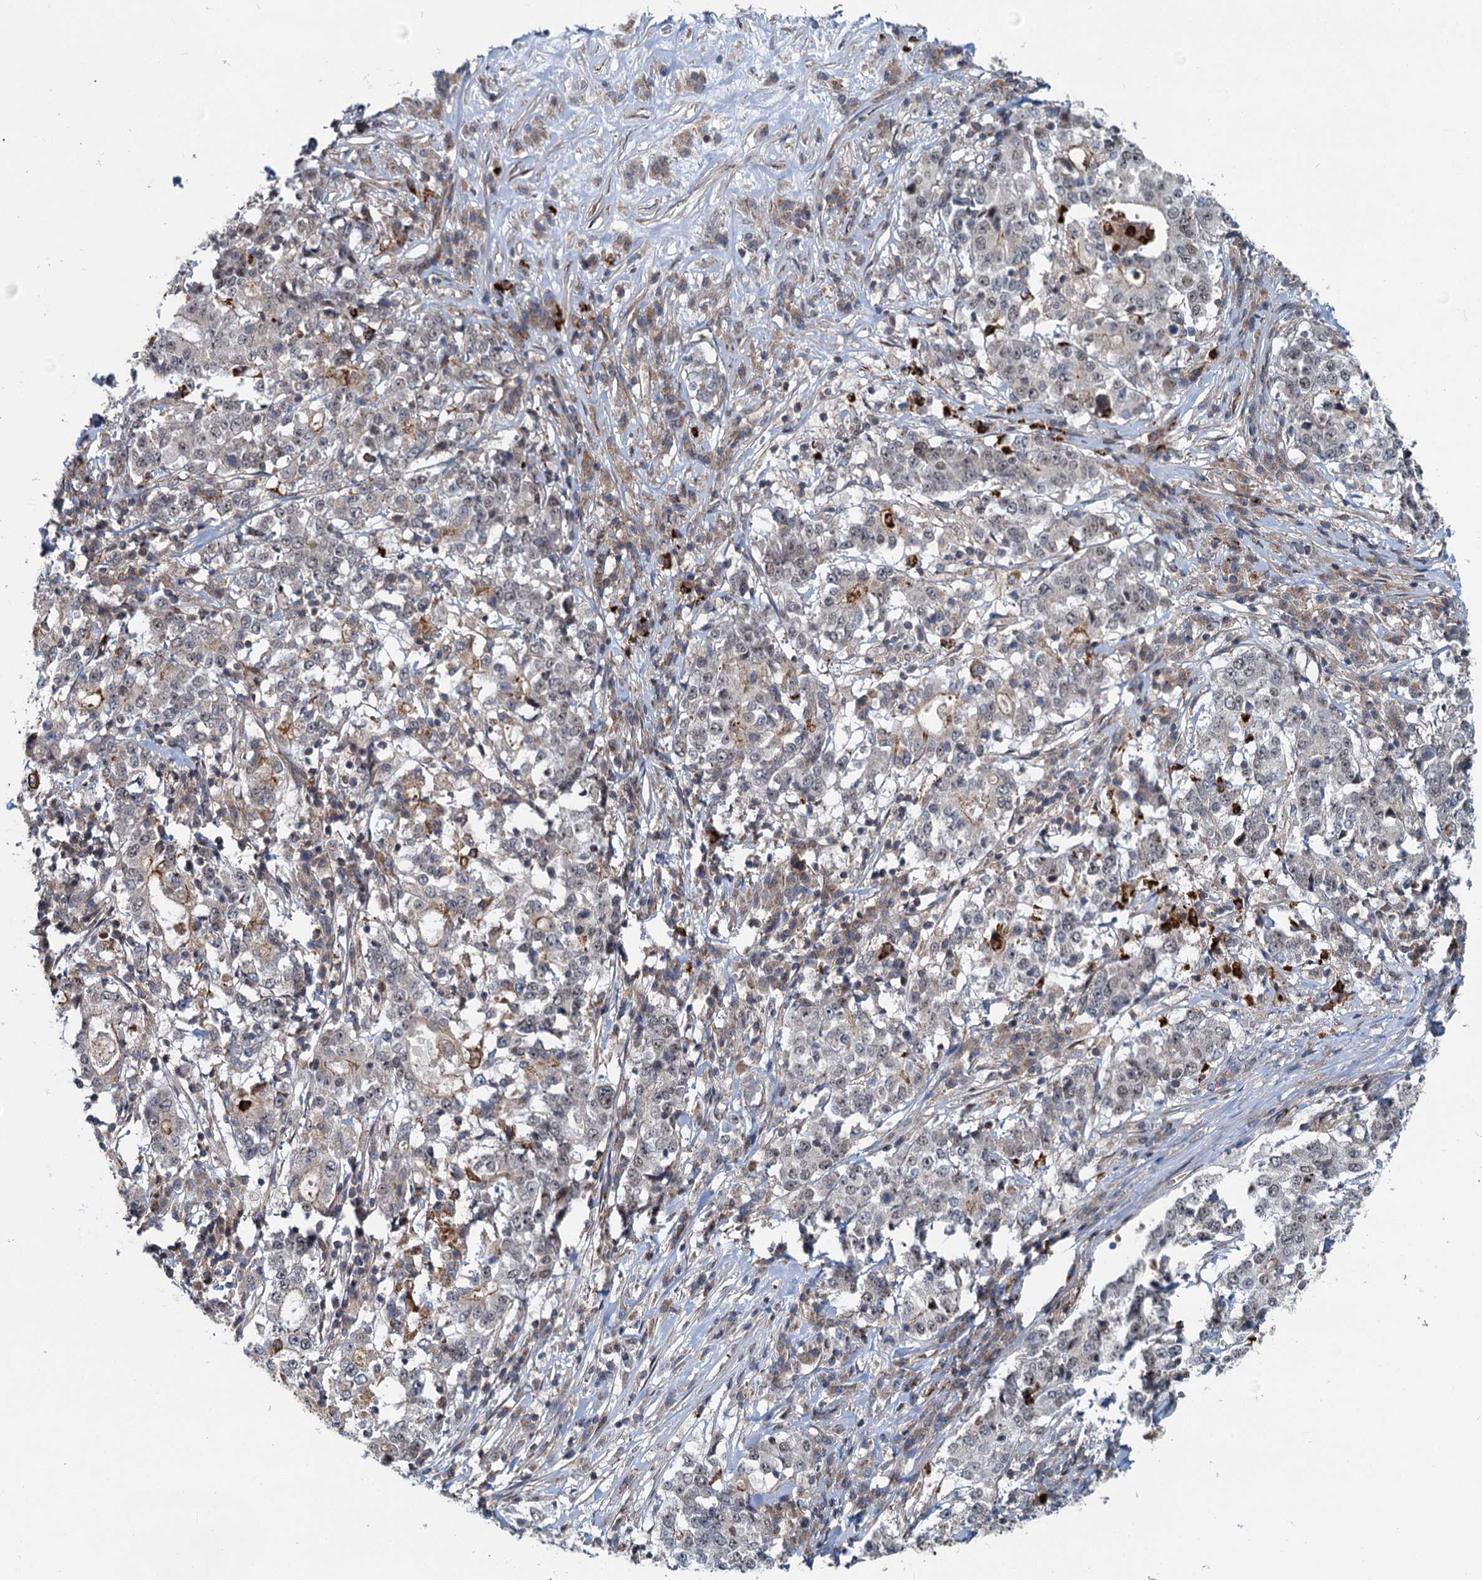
{"staining": {"intensity": "weak", "quantity": "<25%", "location": "cytoplasmic/membranous"}, "tissue": "stomach cancer", "cell_type": "Tumor cells", "image_type": "cancer", "snomed": [{"axis": "morphology", "description": "Adenocarcinoma, NOS"}, {"axis": "topography", "description": "Stomach"}], "caption": "Tumor cells show no significant staining in stomach cancer (adenocarcinoma). (DAB (3,3'-diaminobenzidine) immunohistochemistry, high magnification).", "gene": "ADCY2", "patient": {"sex": "male", "age": 59}}